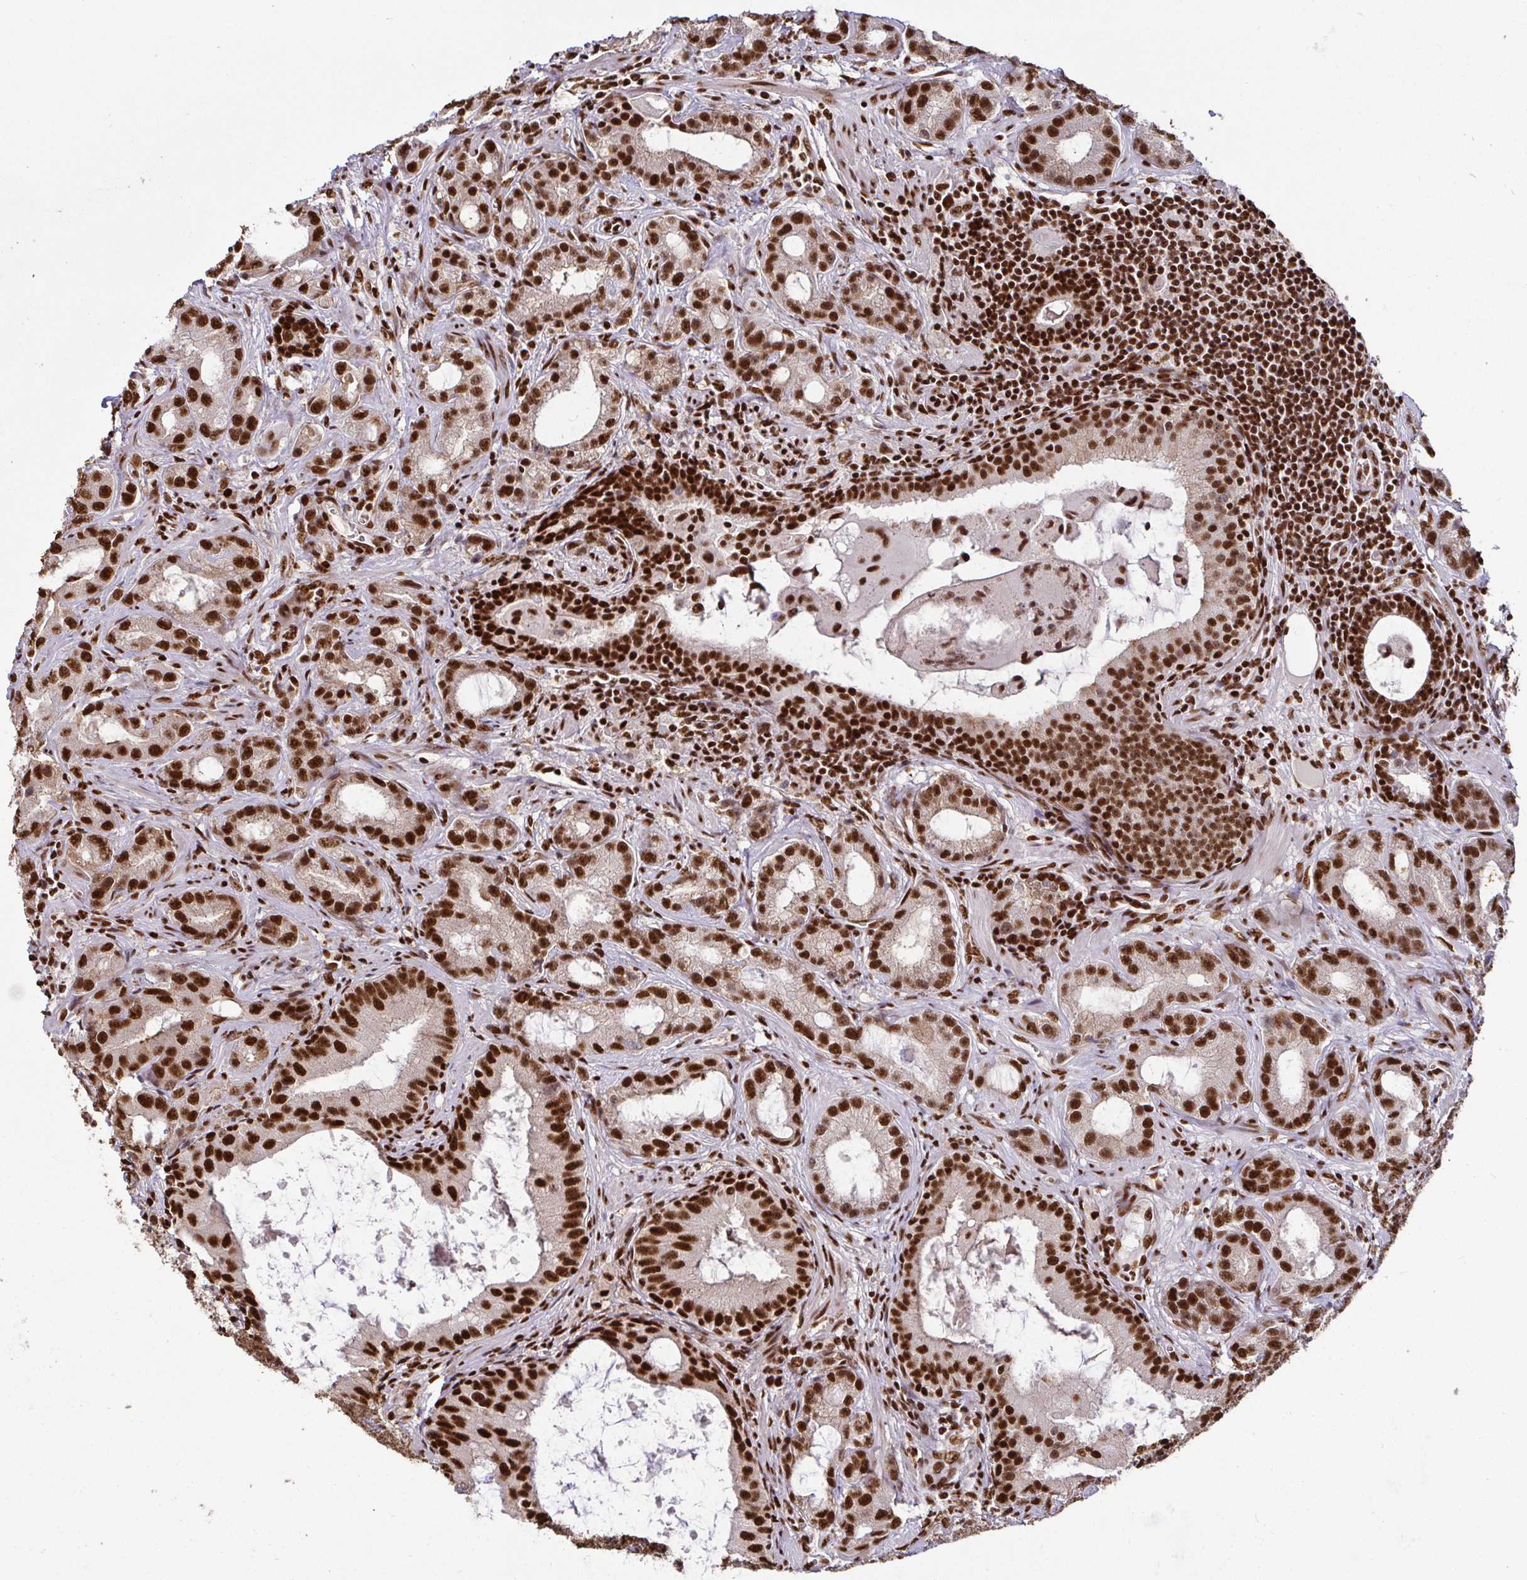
{"staining": {"intensity": "strong", "quantity": ">75%", "location": "nuclear"}, "tissue": "prostate cancer", "cell_type": "Tumor cells", "image_type": "cancer", "snomed": [{"axis": "morphology", "description": "Adenocarcinoma, High grade"}, {"axis": "topography", "description": "Prostate"}], "caption": "Prostate high-grade adenocarcinoma stained with a brown dye demonstrates strong nuclear positive positivity in approximately >75% of tumor cells.", "gene": "SP3", "patient": {"sex": "male", "age": 65}}